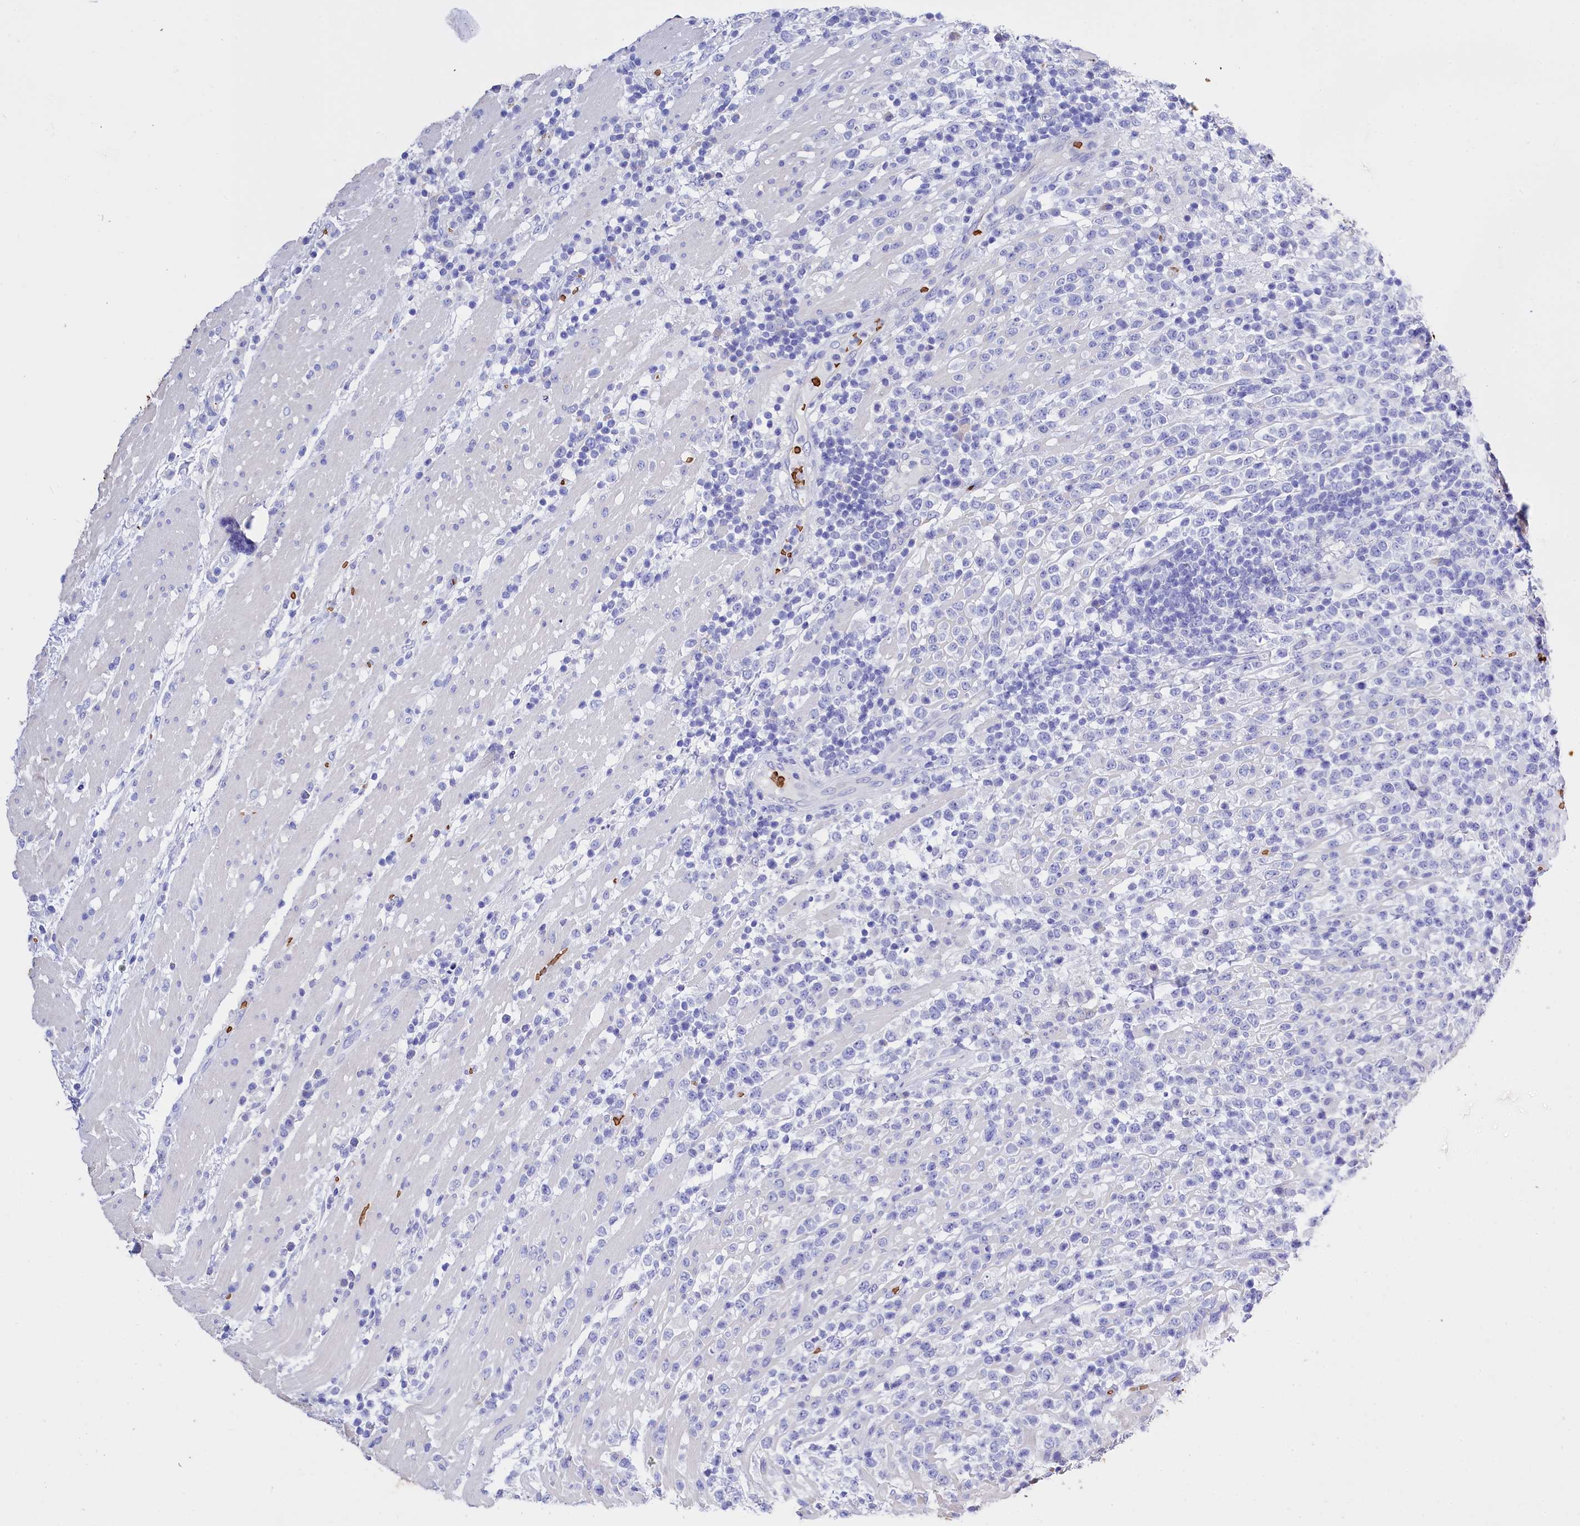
{"staining": {"intensity": "negative", "quantity": "none", "location": "none"}, "tissue": "lymphoma", "cell_type": "Tumor cells", "image_type": "cancer", "snomed": [{"axis": "morphology", "description": "Malignant lymphoma, non-Hodgkin's type, High grade"}, {"axis": "topography", "description": "Colon"}], "caption": "Tumor cells are negative for brown protein staining in lymphoma.", "gene": "RPUSD3", "patient": {"sex": "female", "age": 53}}